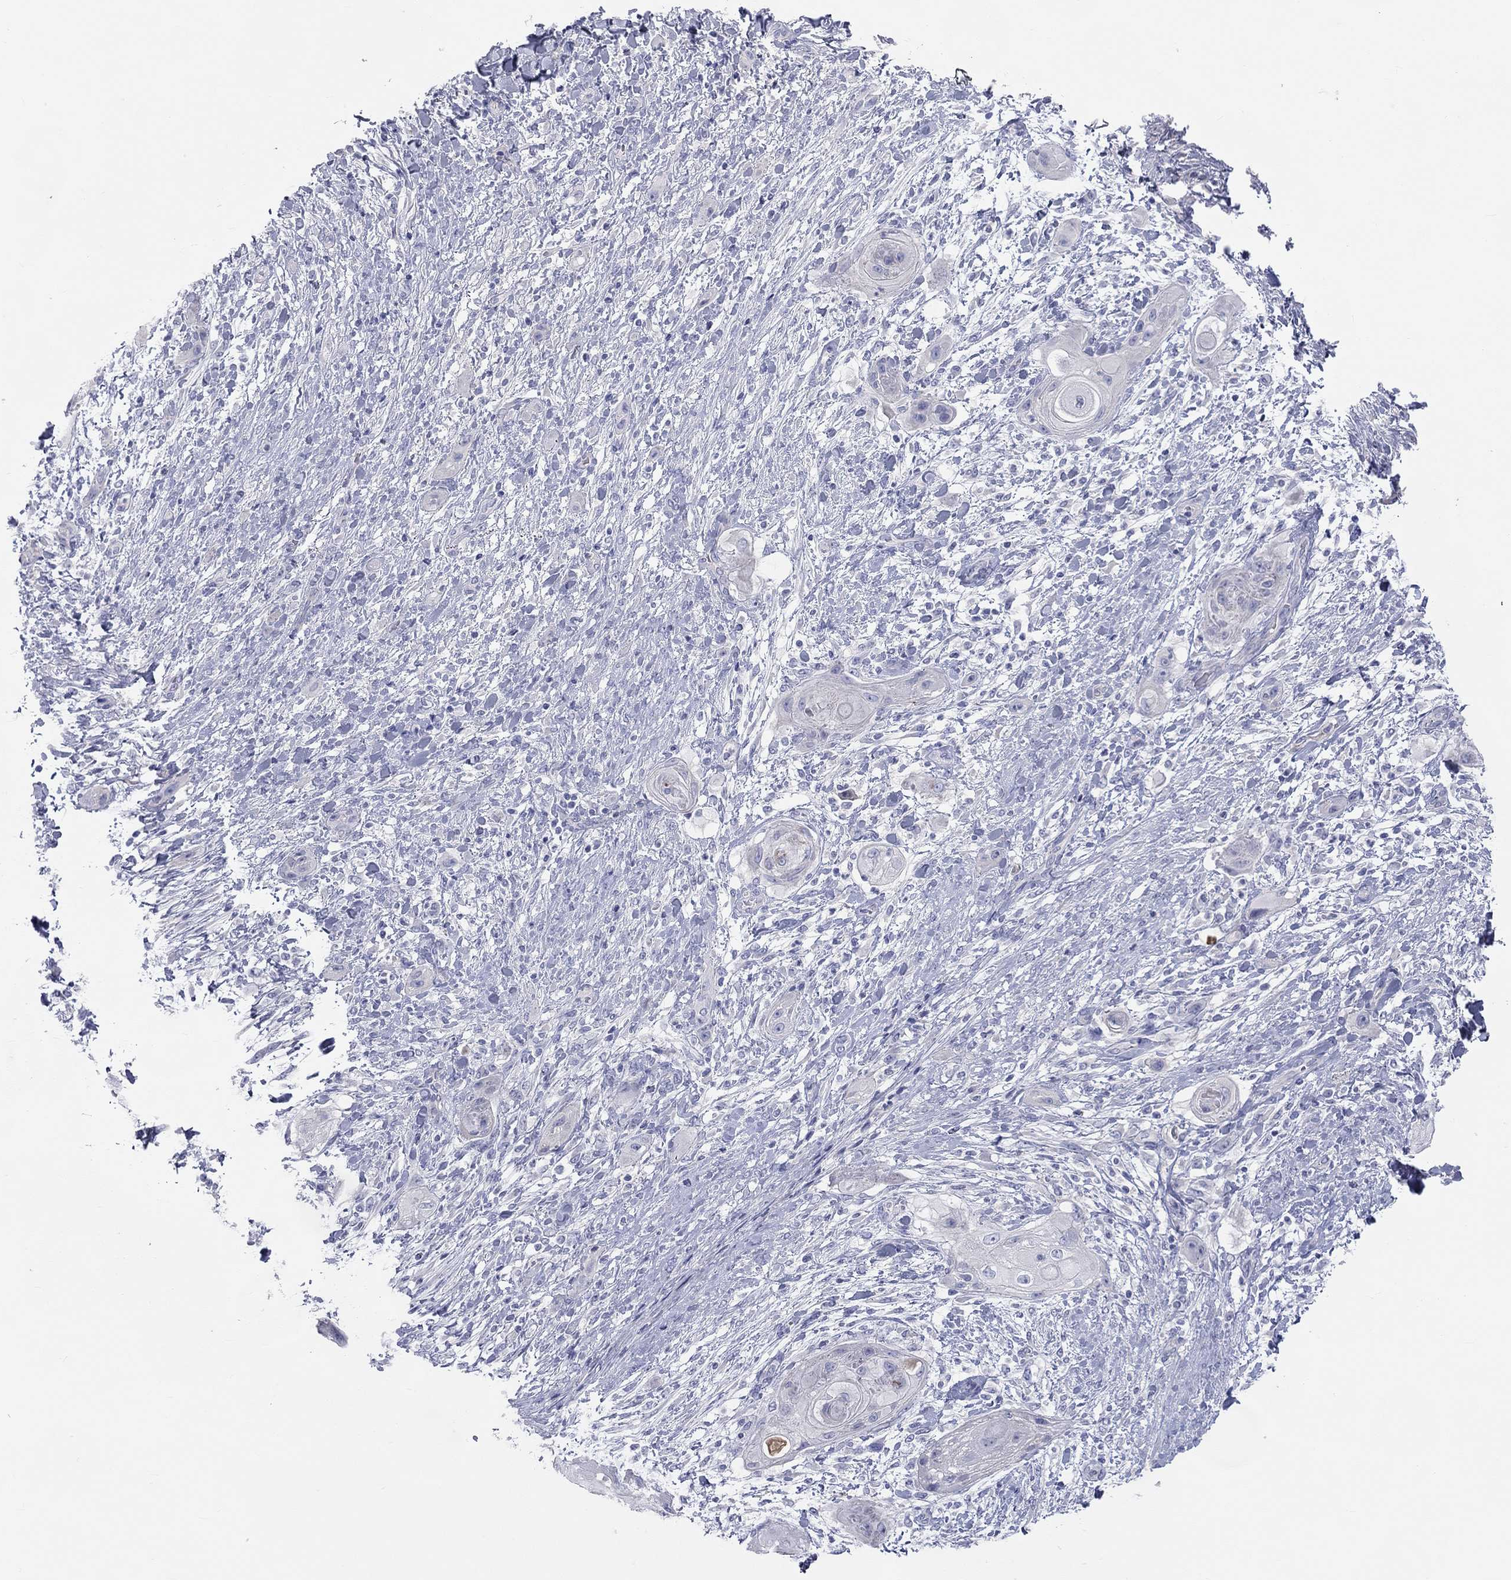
{"staining": {"intensity": "negative", "quantity": "none", "location": "none"}, "tissue": "skin cancer", "cell_type": "Tumor cells", "image_type": "cancer", "snomed": [{"axis": "morphology", "description": "Squamous cell carcinoma, NOS"}, {"axis": "topography", "description": "Skin"}], "caption": "High power microscopy histopathology image of an immunohistochemistry micrograph of skin squamous cell carcinoma, revealing no significant positivity in tumor cells.", "gene": "ST7L", "patient": {"sex": "male", "age": 62}}